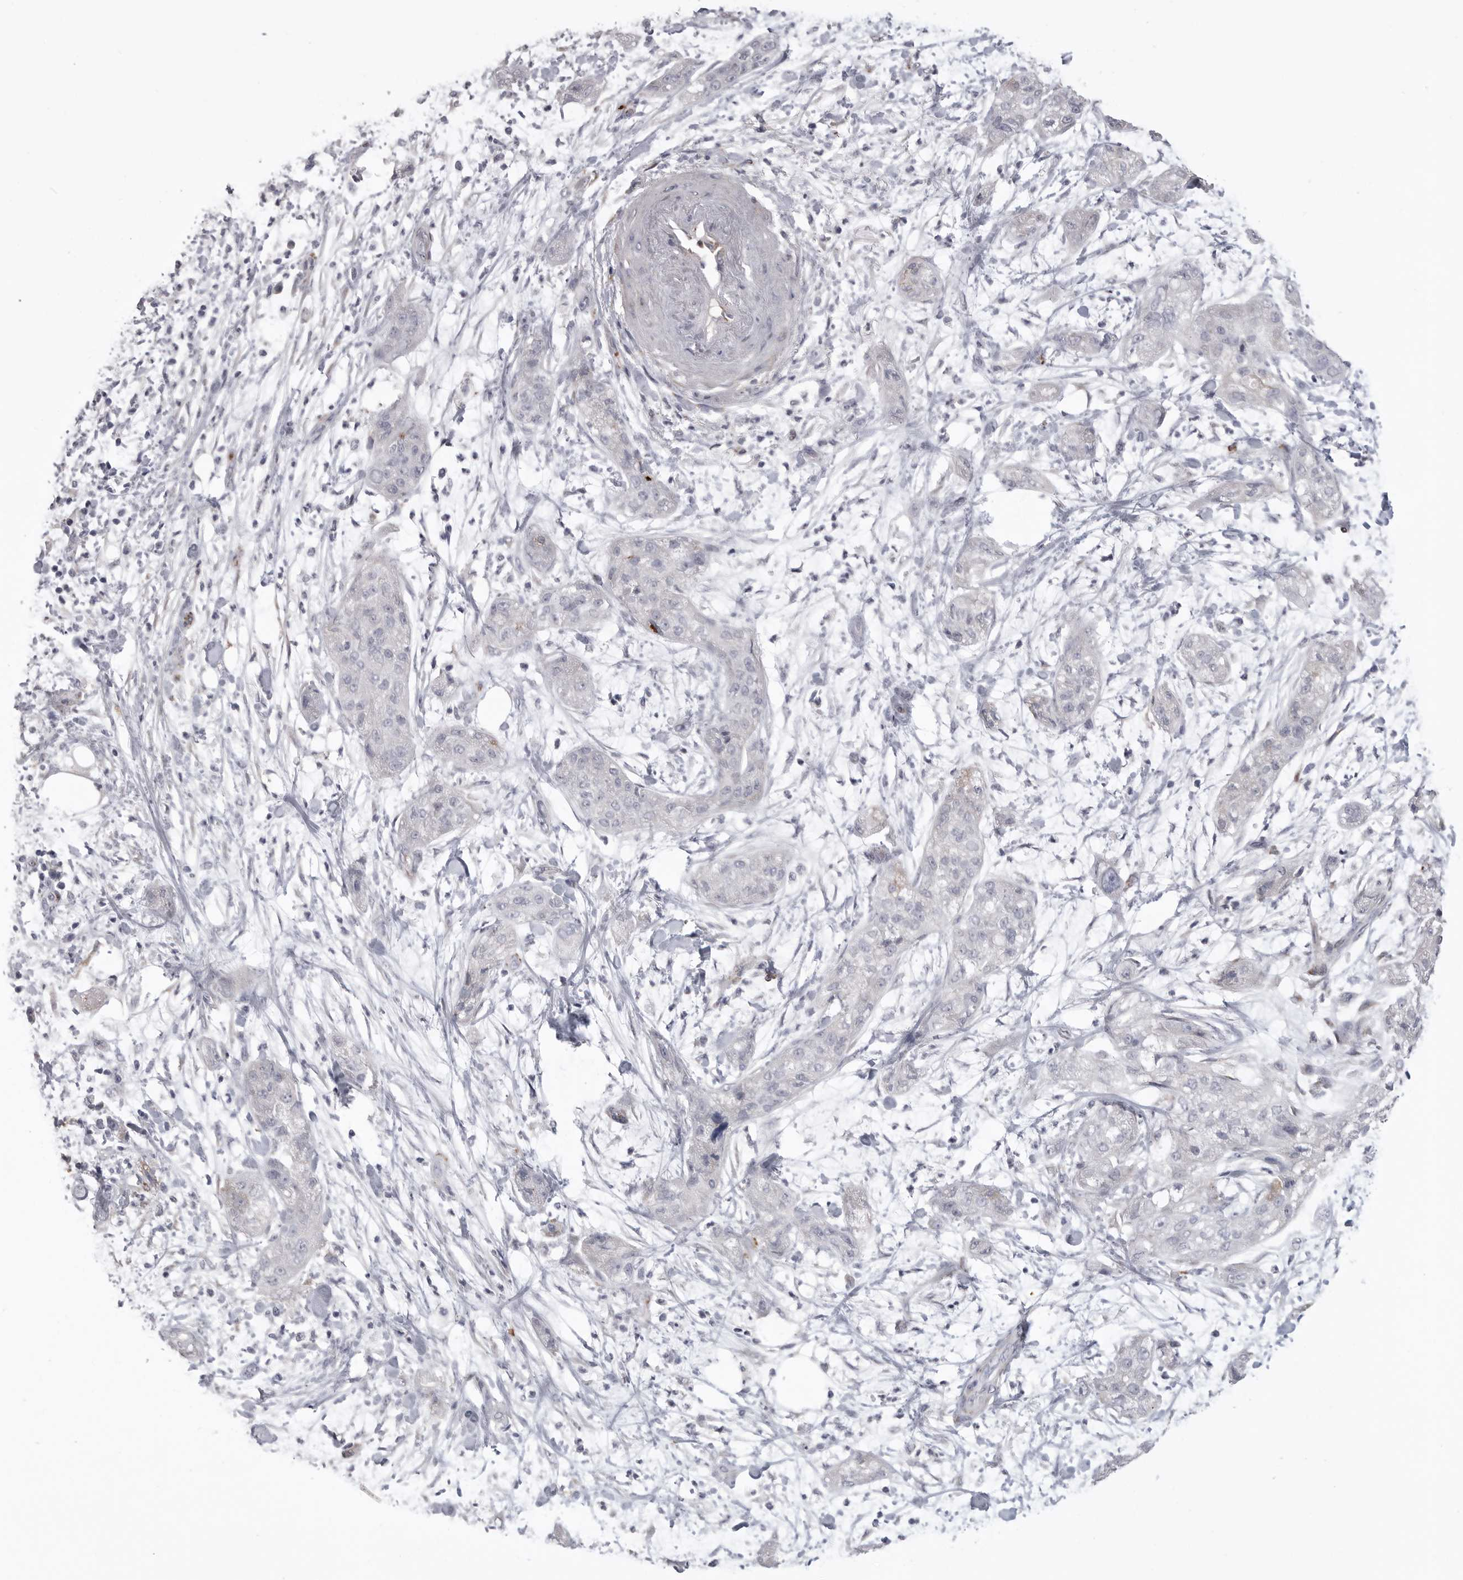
{"staining": {"intensity": "weak", "quantity": "<25%", "location": "cytoplasmic/membranous"}, "tissue": "pancreatic cancer", "cell_type": "Tumor cells", "image_type": "cancer", "snomed": [{"axis": "morphology", "description": "Adenocarcinoma, NOS"}, {"axis": "topography", "description": "Pancreas"}], "caption": "Tumor cells show no significant positivity in adenocarcinoma (pancreatic).", "gene": "SERPING1", "patient": {"sex": "female", "age": 78}}